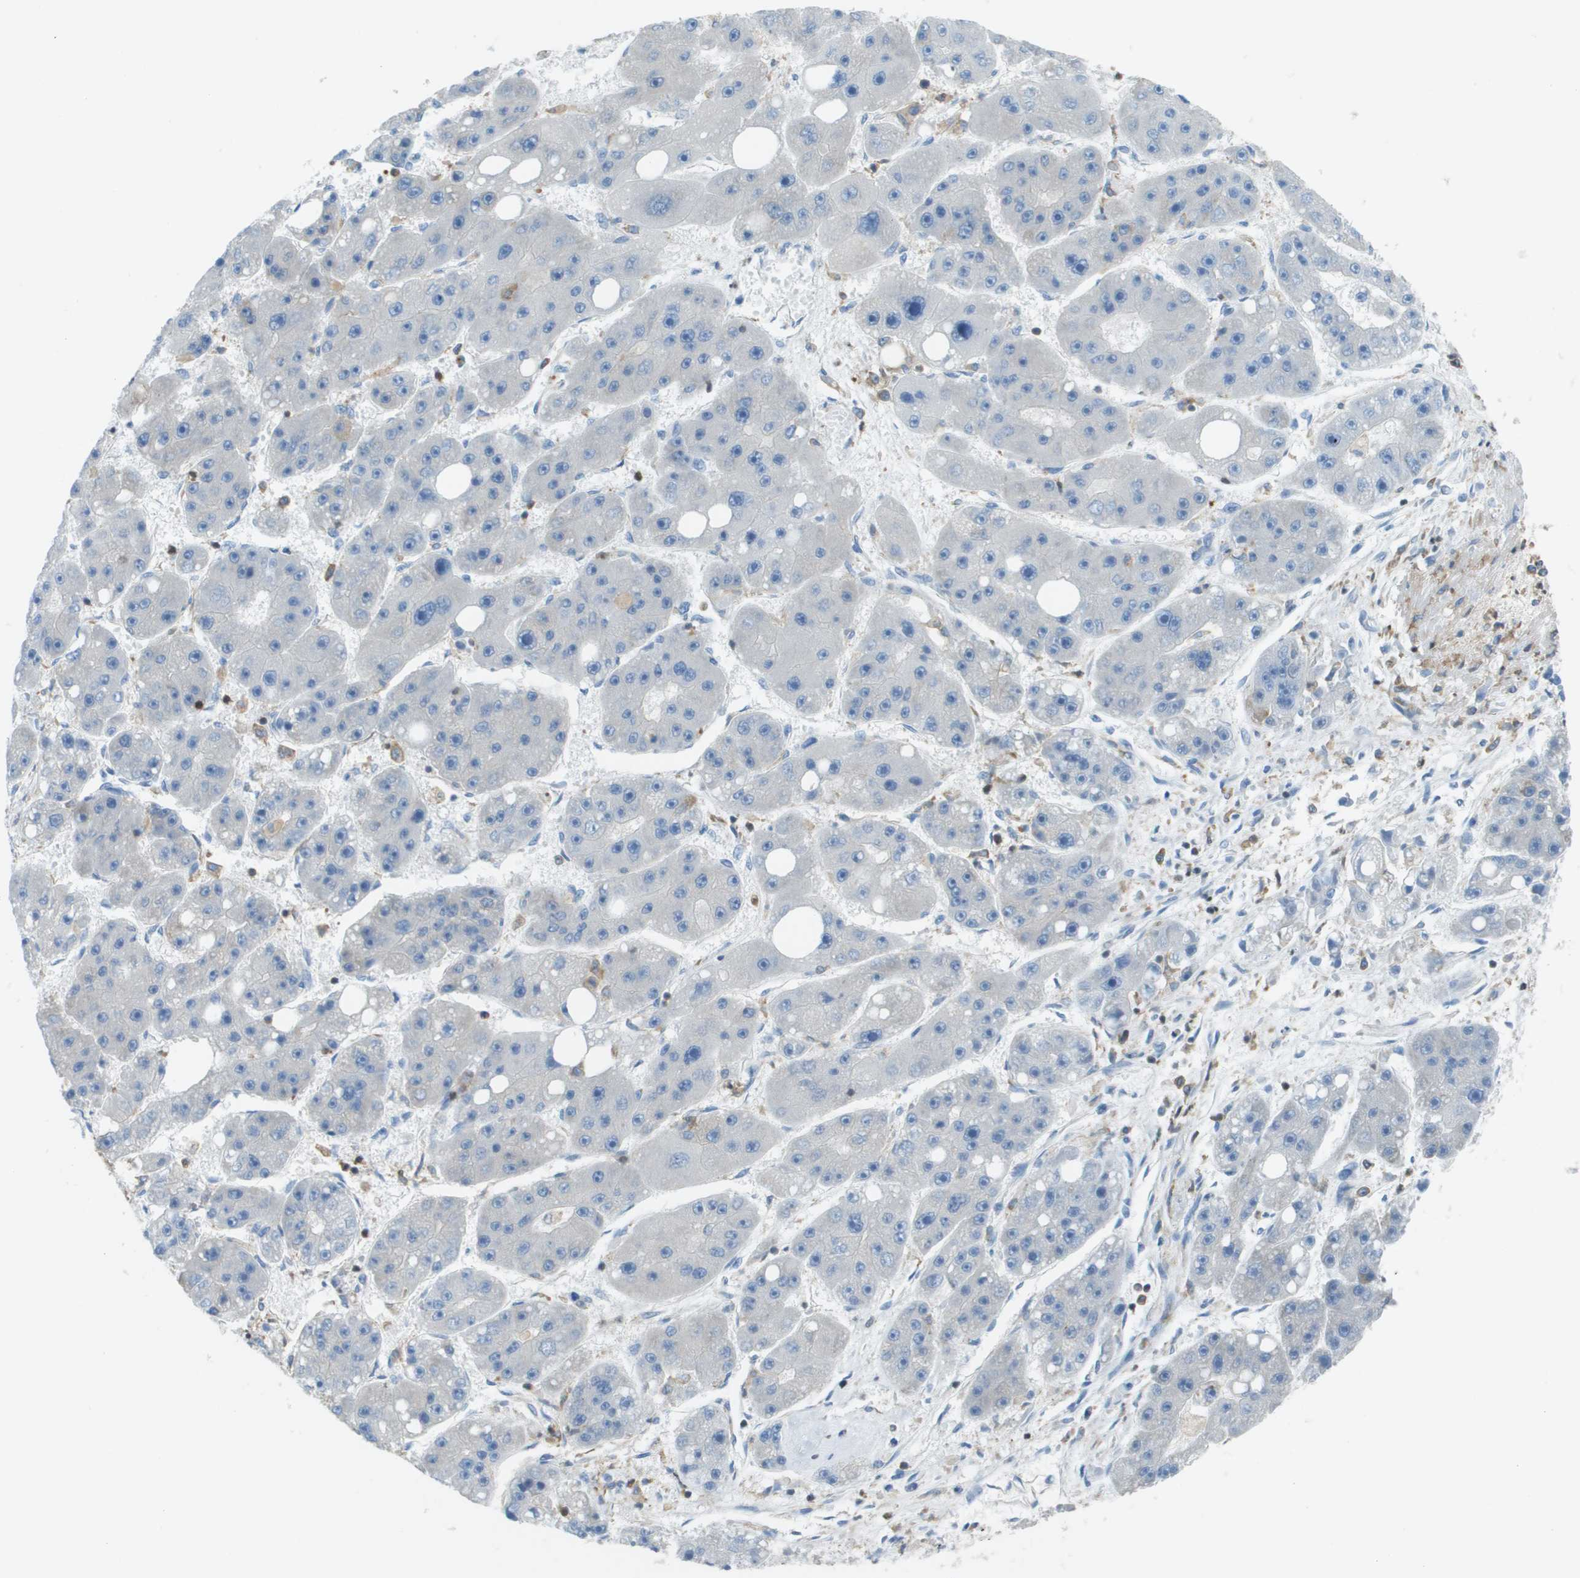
{"staining": {"intensity": "negative", "quantity": "none", "location": "none"}, "tissue": "liver cancer", "cell_type": "Tumor cells", "image_type": "cancer", "snomed": [{"axis": "morphology", "description": "Carcinoma, Hepatocellular, NOS"}, {"axis": "topography", "description": "Liver"}], "caption": "The photomicrograph displays no staining of tumor cells in liver cancer (hepatocellular carcinoma).", "gene": "APBB1IP", "patient": {"sex": "female", "age": 61}}